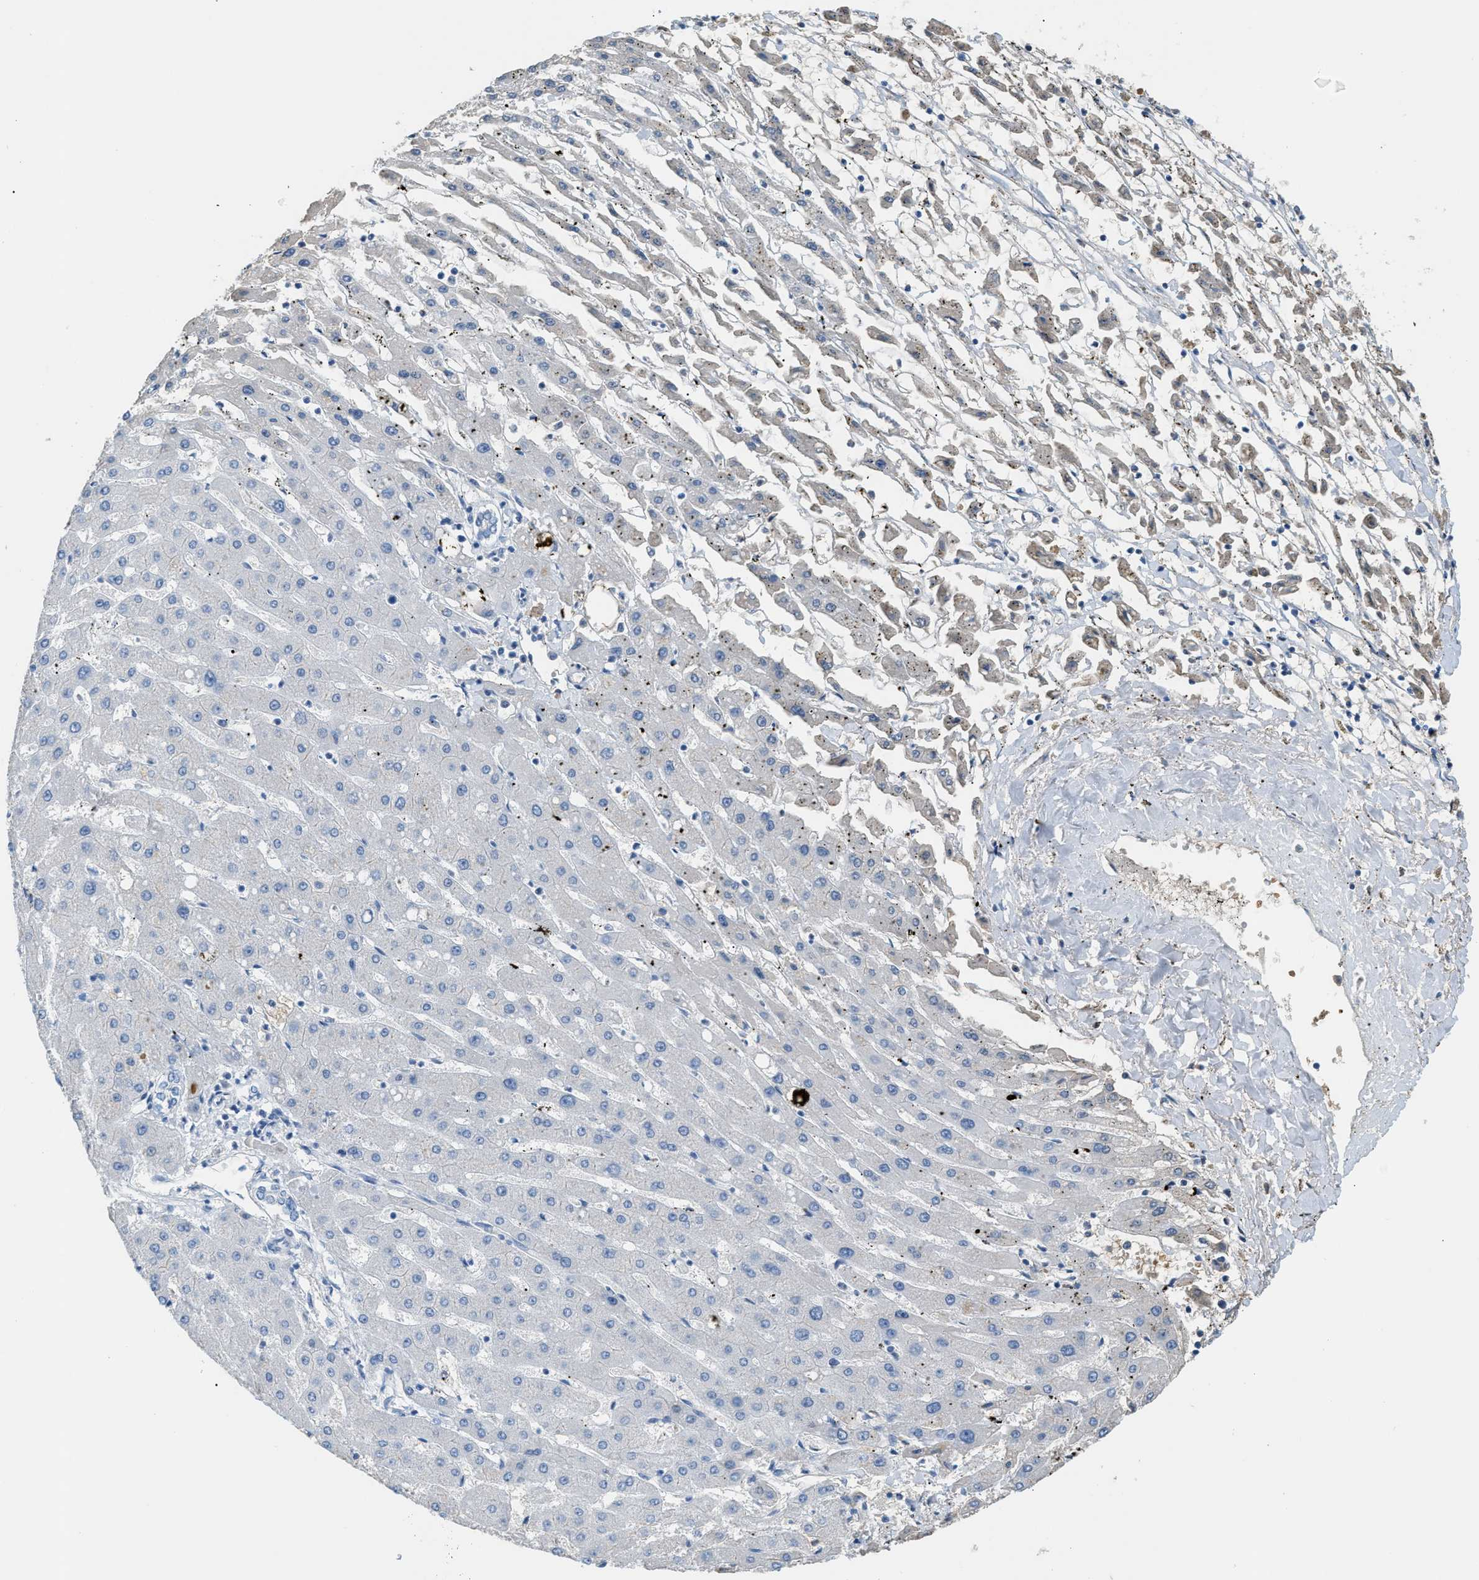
{"staining": {"intensity": "negative", "quantity": "none", "location": "none"}, "tissue": "liver cancer", "cell_type": "Tumor cells", "image_type": "cancer", "snomed": [{"axis": "morphology", "description": "Carcinoma, Hepatocellular, NOS"}, {"axis": "topography", "description": "Liver"}], "caption": "A photomicrograph of liver hepatocellular carcinoma stained for a protein reveals no brown staining in tumor cells.", "gene": "CFI", "patient": {"sex": "male", "age": 72}}